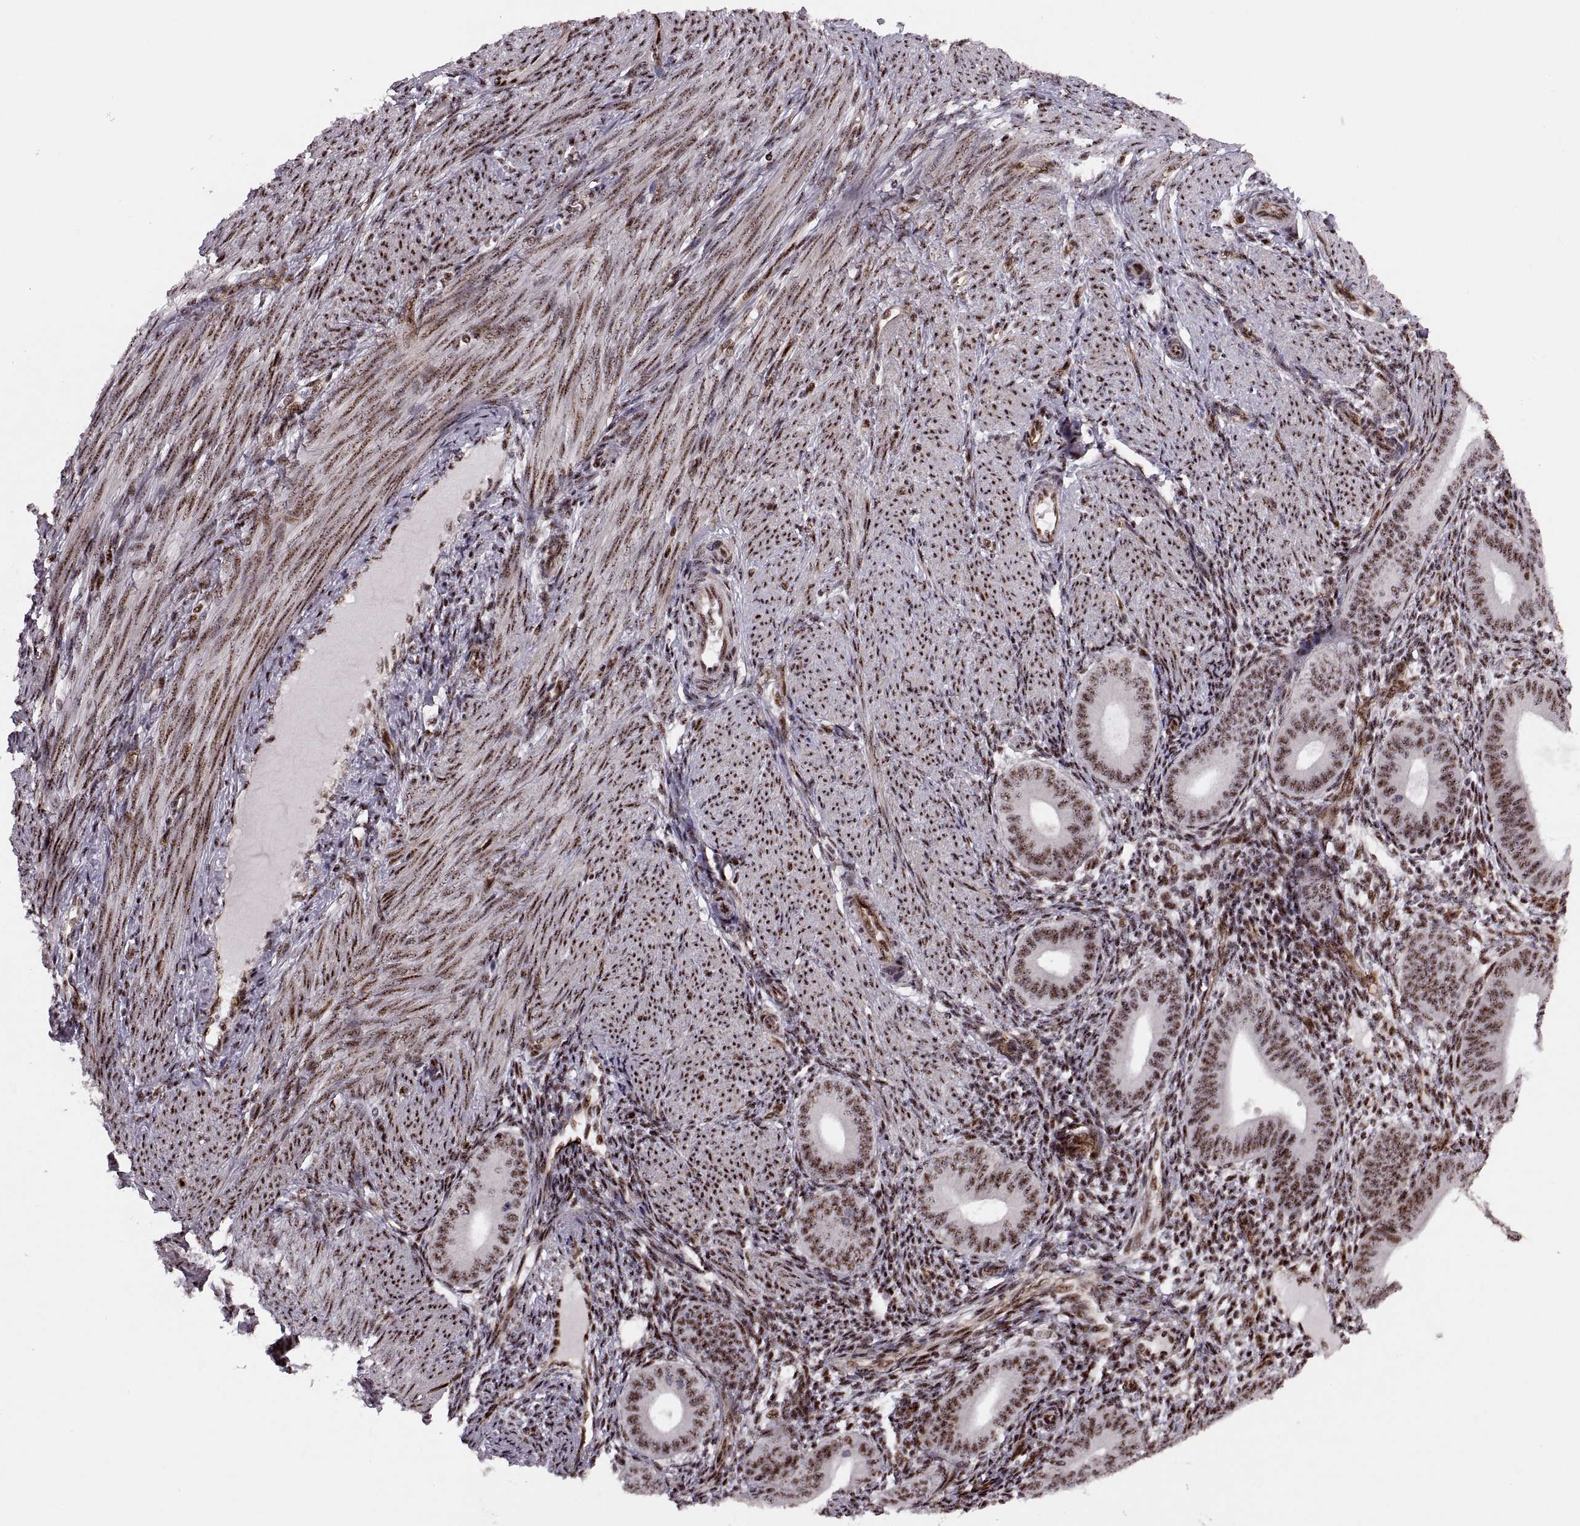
{"staining": {"intensity": "moderate", "quantity": "25%-75%", "location": "nuclear"}, "tissue": "endometrium", "cell_type": "Cells in endometrial stroma", "image_type": "normal", "snomed": [{"axis": "morphology", "description": "Normal tissue, NOS"}, {"axis": "topography", "description": "Endometrium"}], "caption": "A medium amount of moderate nuclear positivity is identified in about 25%-75% of cells in endometrial stroma in benign endometrium.", "gene": "ZCCHC17", "patient": {"sex": "female", "age": 39}}